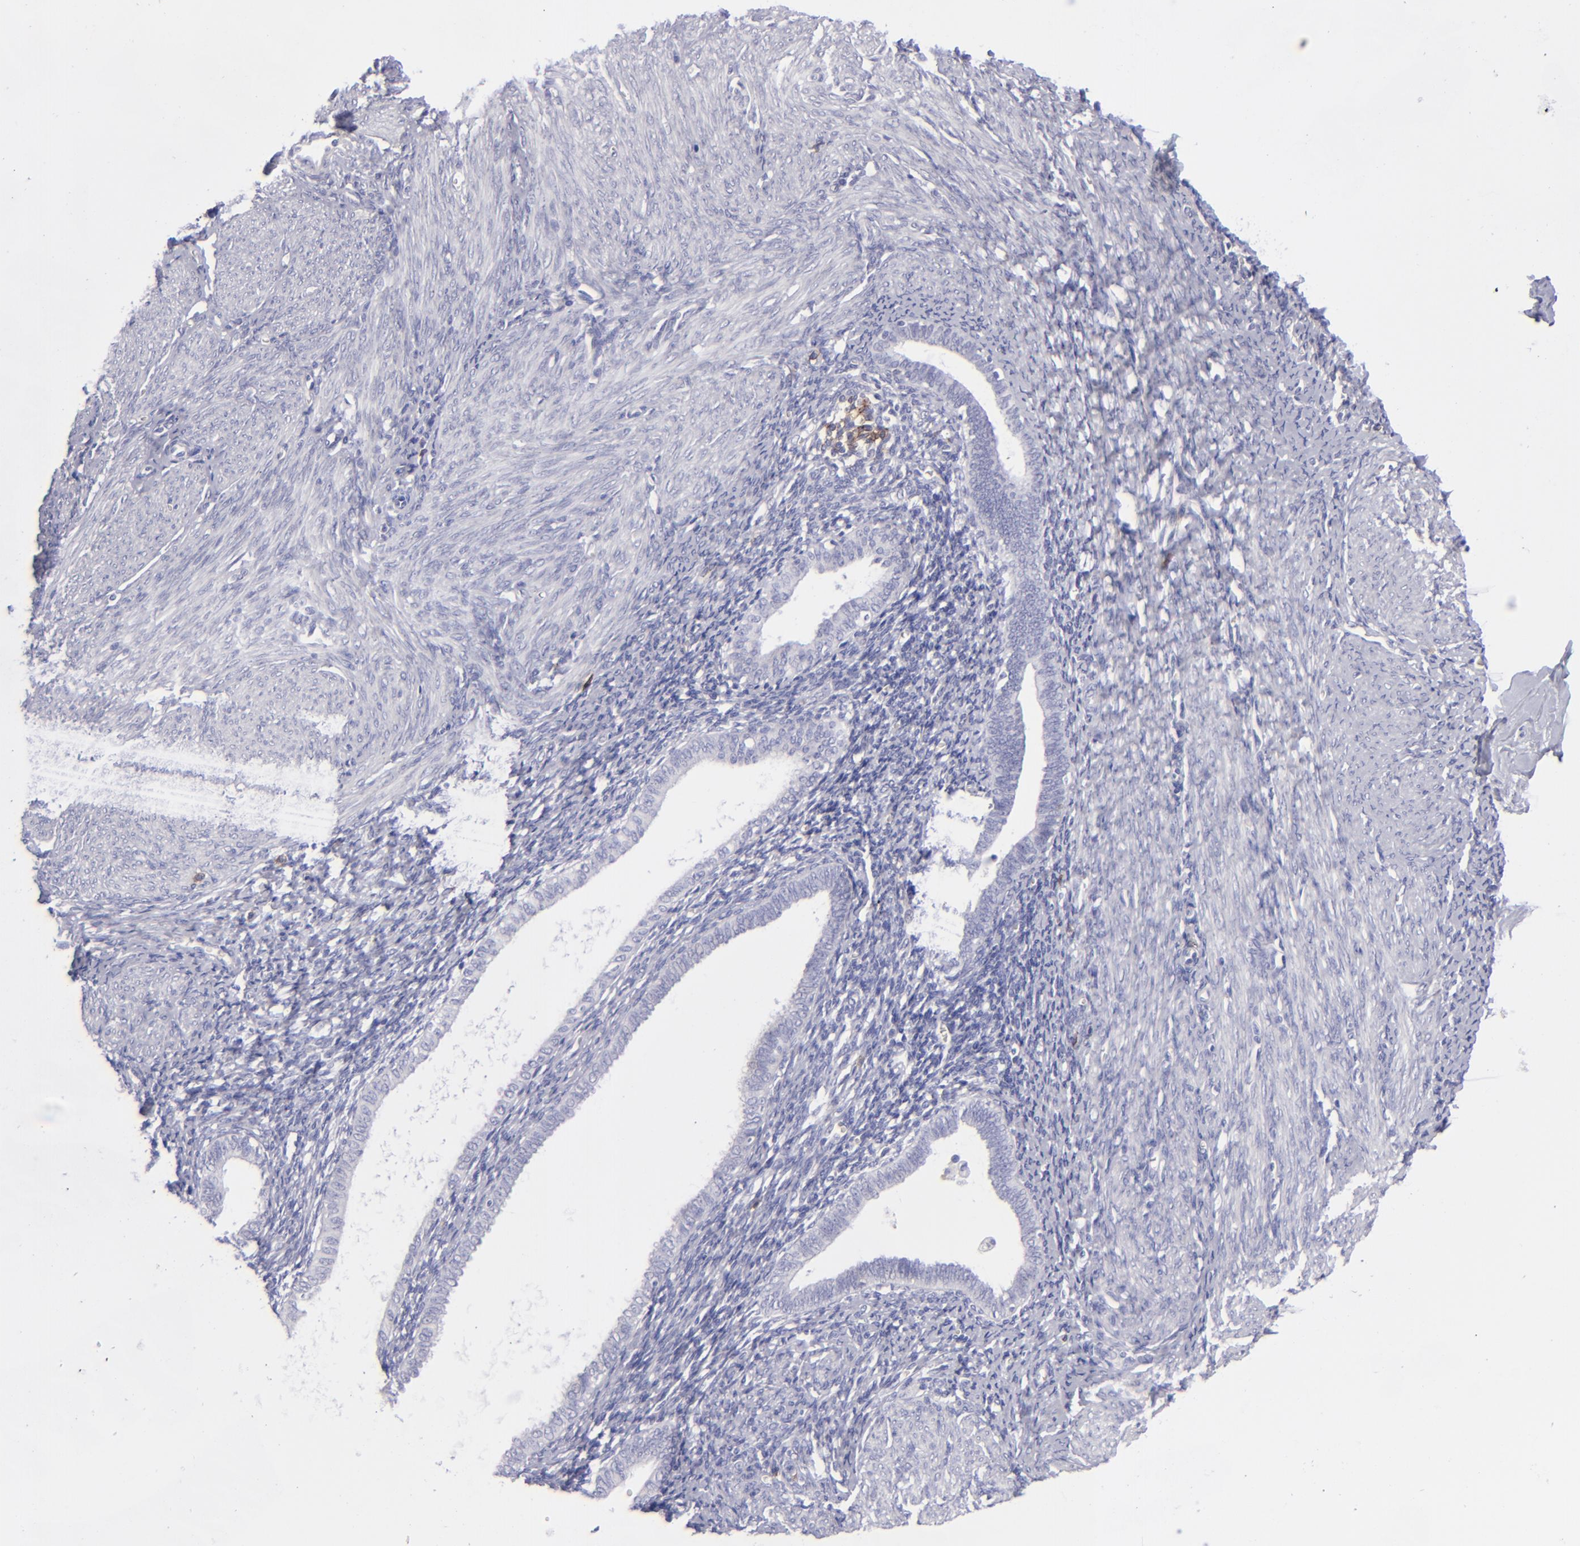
{"staining": {"intensity": "negative", "quantity": "none", "location": "none"}, "tissue": "endometrium", "cell_type": "Cells in endometrial stroma", "image_type": "normal", "snomed": [{"axis": "morphology", "description": "Normal tissue, NOS"}, {"axis": "topography", "description": "Smooth muscle"}, {"axis": "topography", "description": "Endometrium"}], "caption": "Unremarkable endometrium was stained to show a protein in brown. There is no significant expression in cells in endometrial stroma.", "gene": "CD27", "patient": {"sex": "female", "age": 57}}